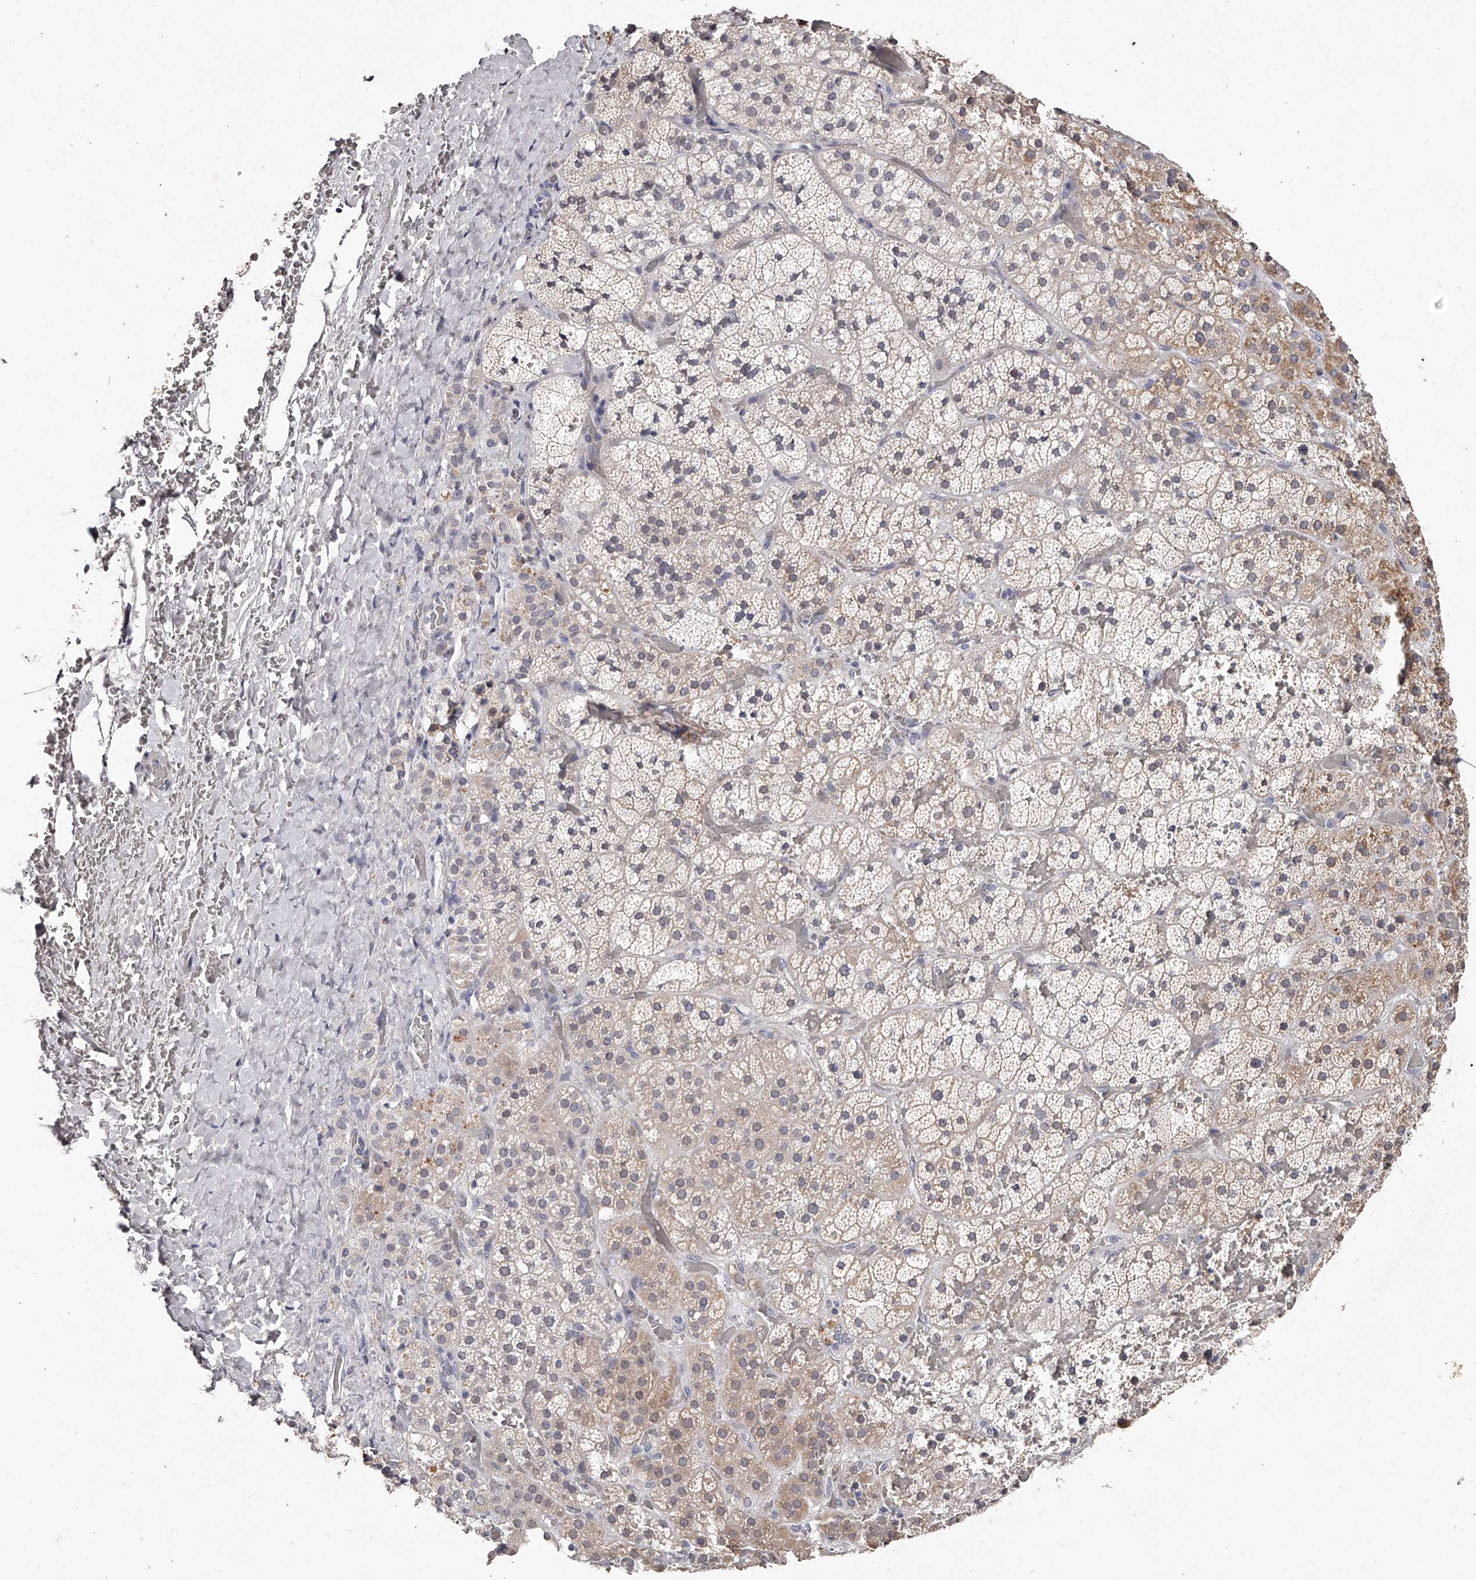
{"staining": {"intensity": "moderate", "quantity": "25%-75%", "location": "cytoplasmic/membranous"}, "tissue": "adrenal gland", "cell_type": "Glandular cells", "image_type": "normal", "snomed": [{"axis": "morphology", "description": "Normal tissue, NOS"}, {"axis": "topography", "description": "Adrenal gland"}], "caption": "Glandular cells exhibit medium levels of moderate cytoplasmic/membranous staining in approximately 25%-75% of cells in normal adrenal gland. Using DAB (3,3'-diaminobenzidine) (brown) and hematoxylin (blue) stains, captured at high magnification using brightfield microscopy.", "gene": "NT5DC1", "patient": {"sex": "male", "age": 57}}